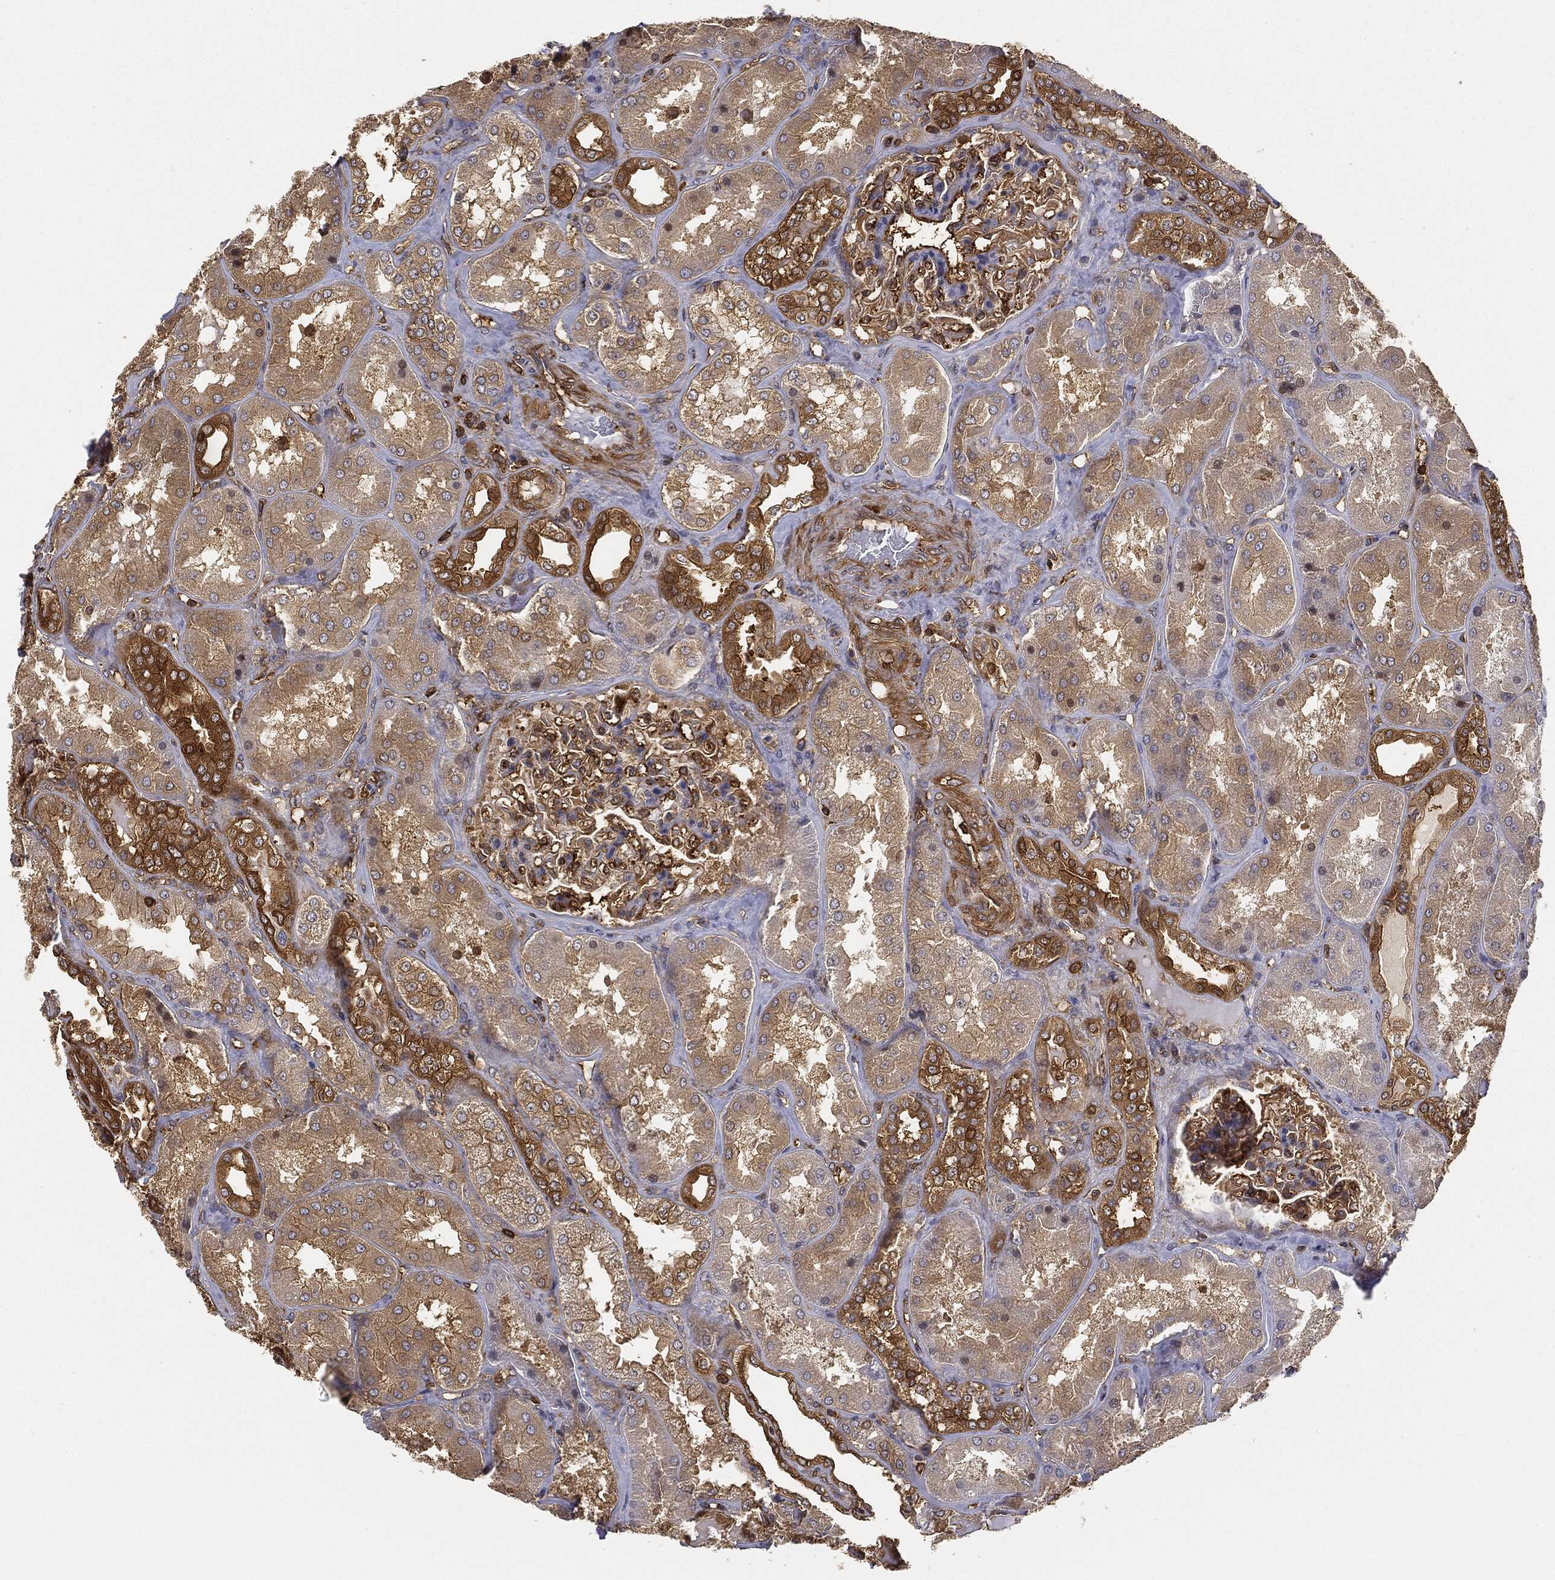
{"staining": {"intensity": "strong", "quantity": "25%-75%", "location": "cytoplasmic/membranous"}, "tissue": "kidney", "cell_type": "Cells in glomeruli", "image_type": "normal", "snomed": [{"axis": "morphology", "description": "Normal tissue, NOS"}, {"axis": "topography", "description": "Kidney"}], "caption": "Immunohistochemistry histopathology image of normal kidney: human kidney stained using immunohistochemistry (IHC) displays high levels of strong protein expression localized specifically in the cytoplasmic/membranous of cells in glomeruli, appearing as a cytoplasmic/membranous brown color.", "gene": "WDR1", "patient": {"sex": "female", "age": 56}}